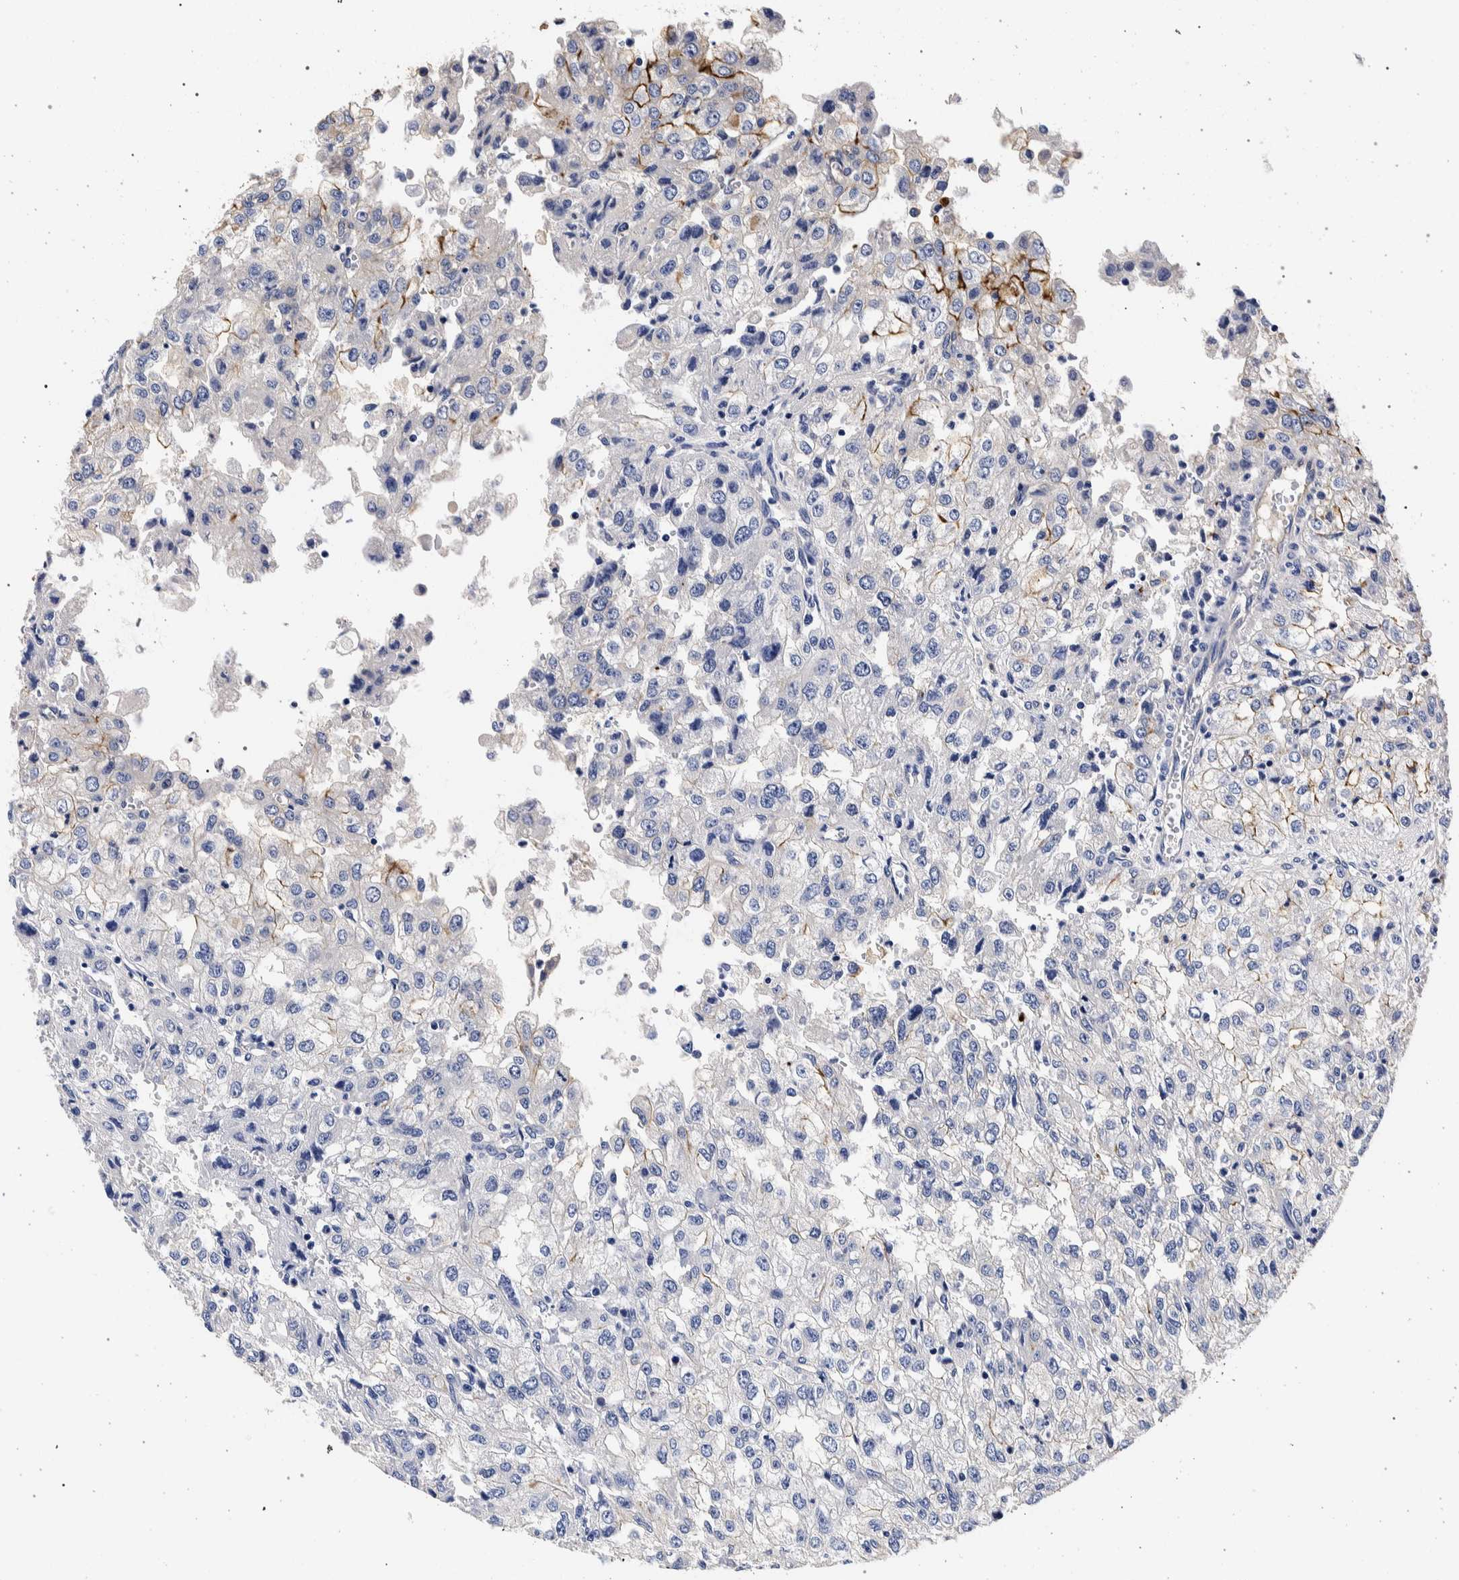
{"staining": {"intensity": "negative", "quantity": "none", "location": "none"}, "tissue": "renal cancer", "cell_type": "Tumor cells", "image_type": "cancer", "snomed": [{"axis": "morphology", "description": "Adenocarcinoma, NOS"}, {"axis": "topography", "description": "Kidney"}], "caption": "IHC of renal cancer (adenocarcinoma) demonstrates no expression in tumor cells.", "gene": "NIBAN2", "patient": {"sex": "female", "age": 54}}